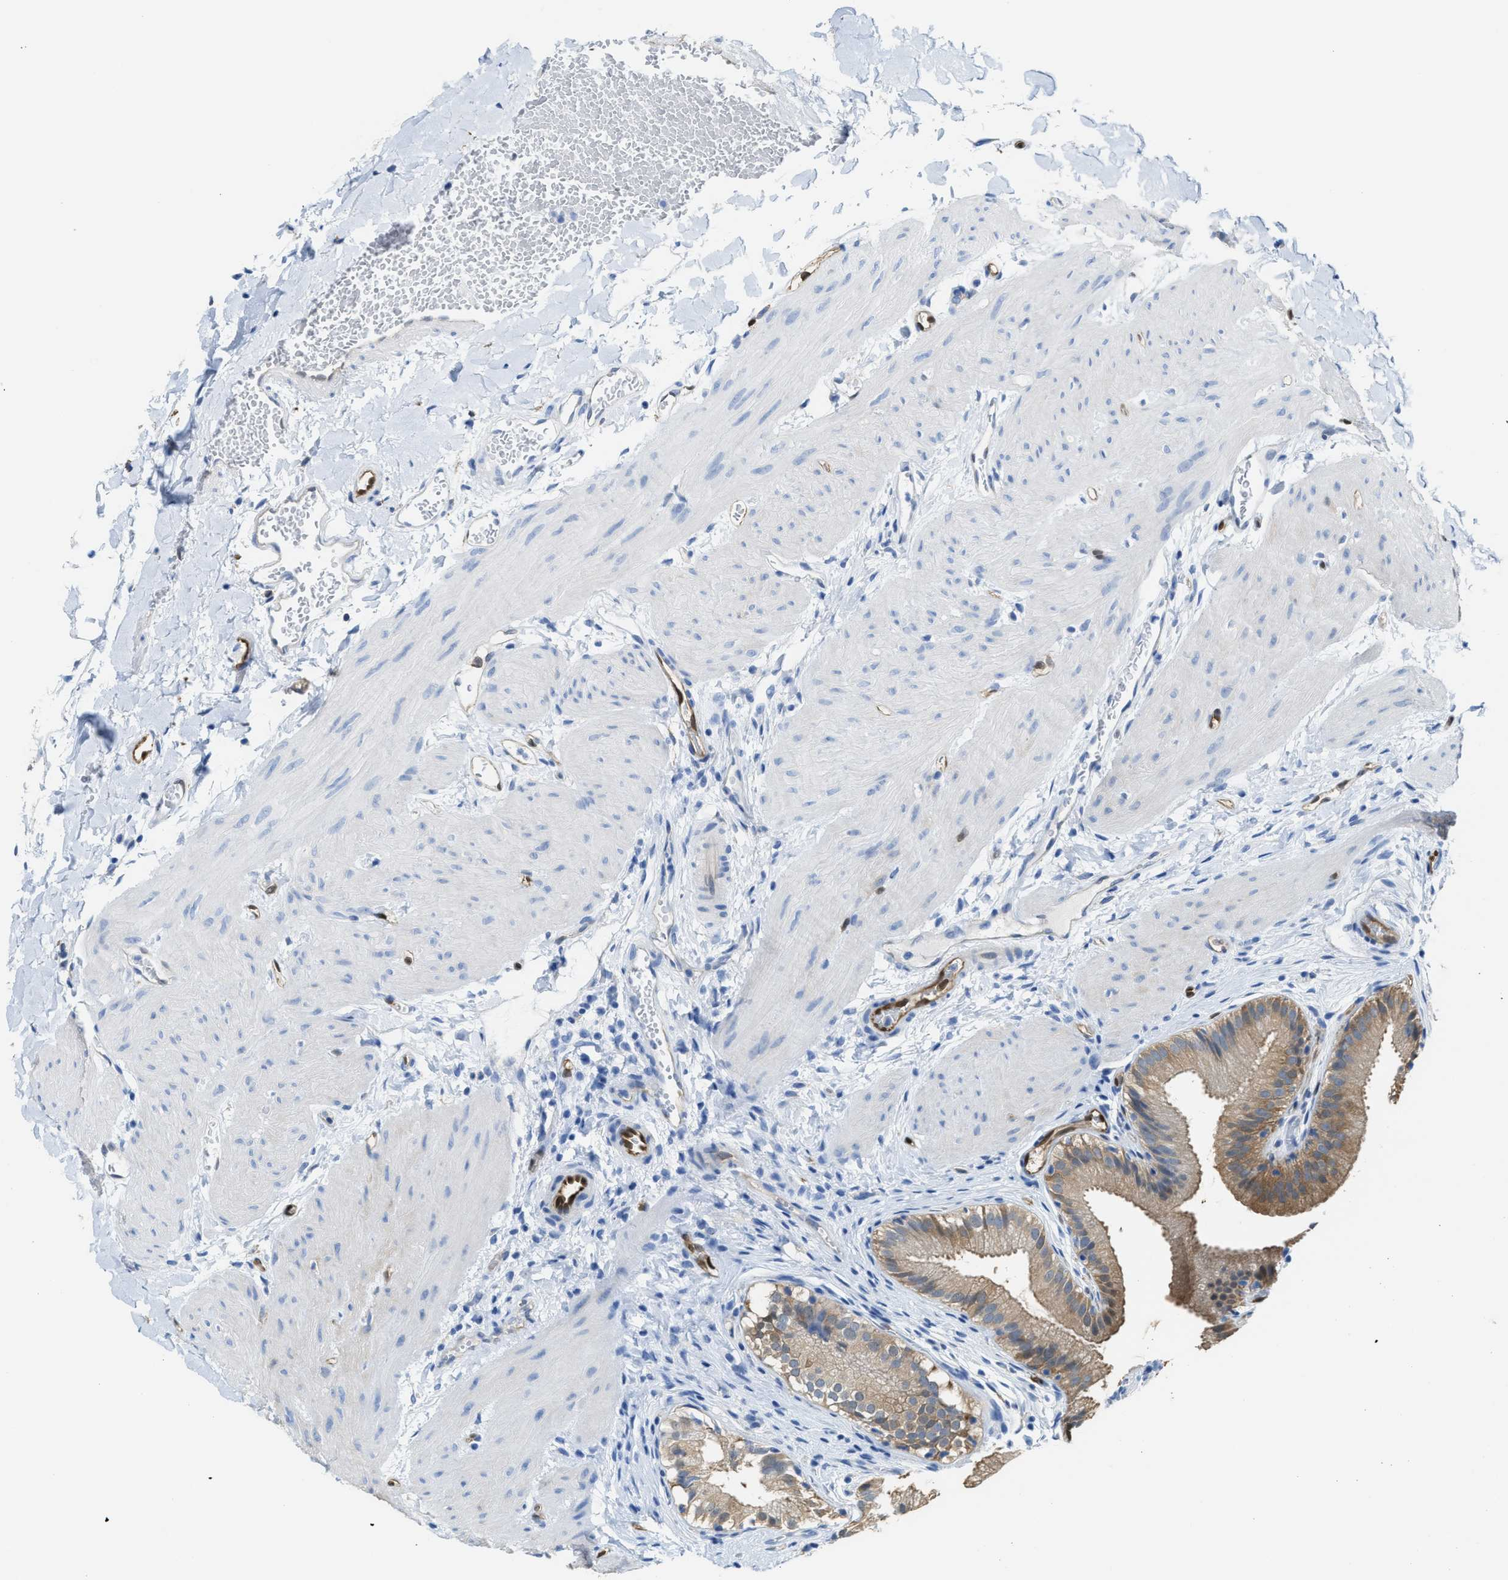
{"staining": {"intensity": "moderate", "quantity": ">75%", "location": "cytoplasmic/membranous"}, "tissue": "gallbladder", "cell_type": "Glandular cells", "image_type": "normal", "snomed": [{"axis": "morphology", "description": "Normal tissue, NOS"}, {"axis": "topography", "description": "Gallbladder"}], "caption": "A histopathology image showing moderate cytoplasmic/membranous positivity in about >75% of glandular cells in unremarkable gallbladder, as visualized by brown immunohistochemical staining.", "gene": "ASS1", "patient": {"sex": "female", "age": 26}}